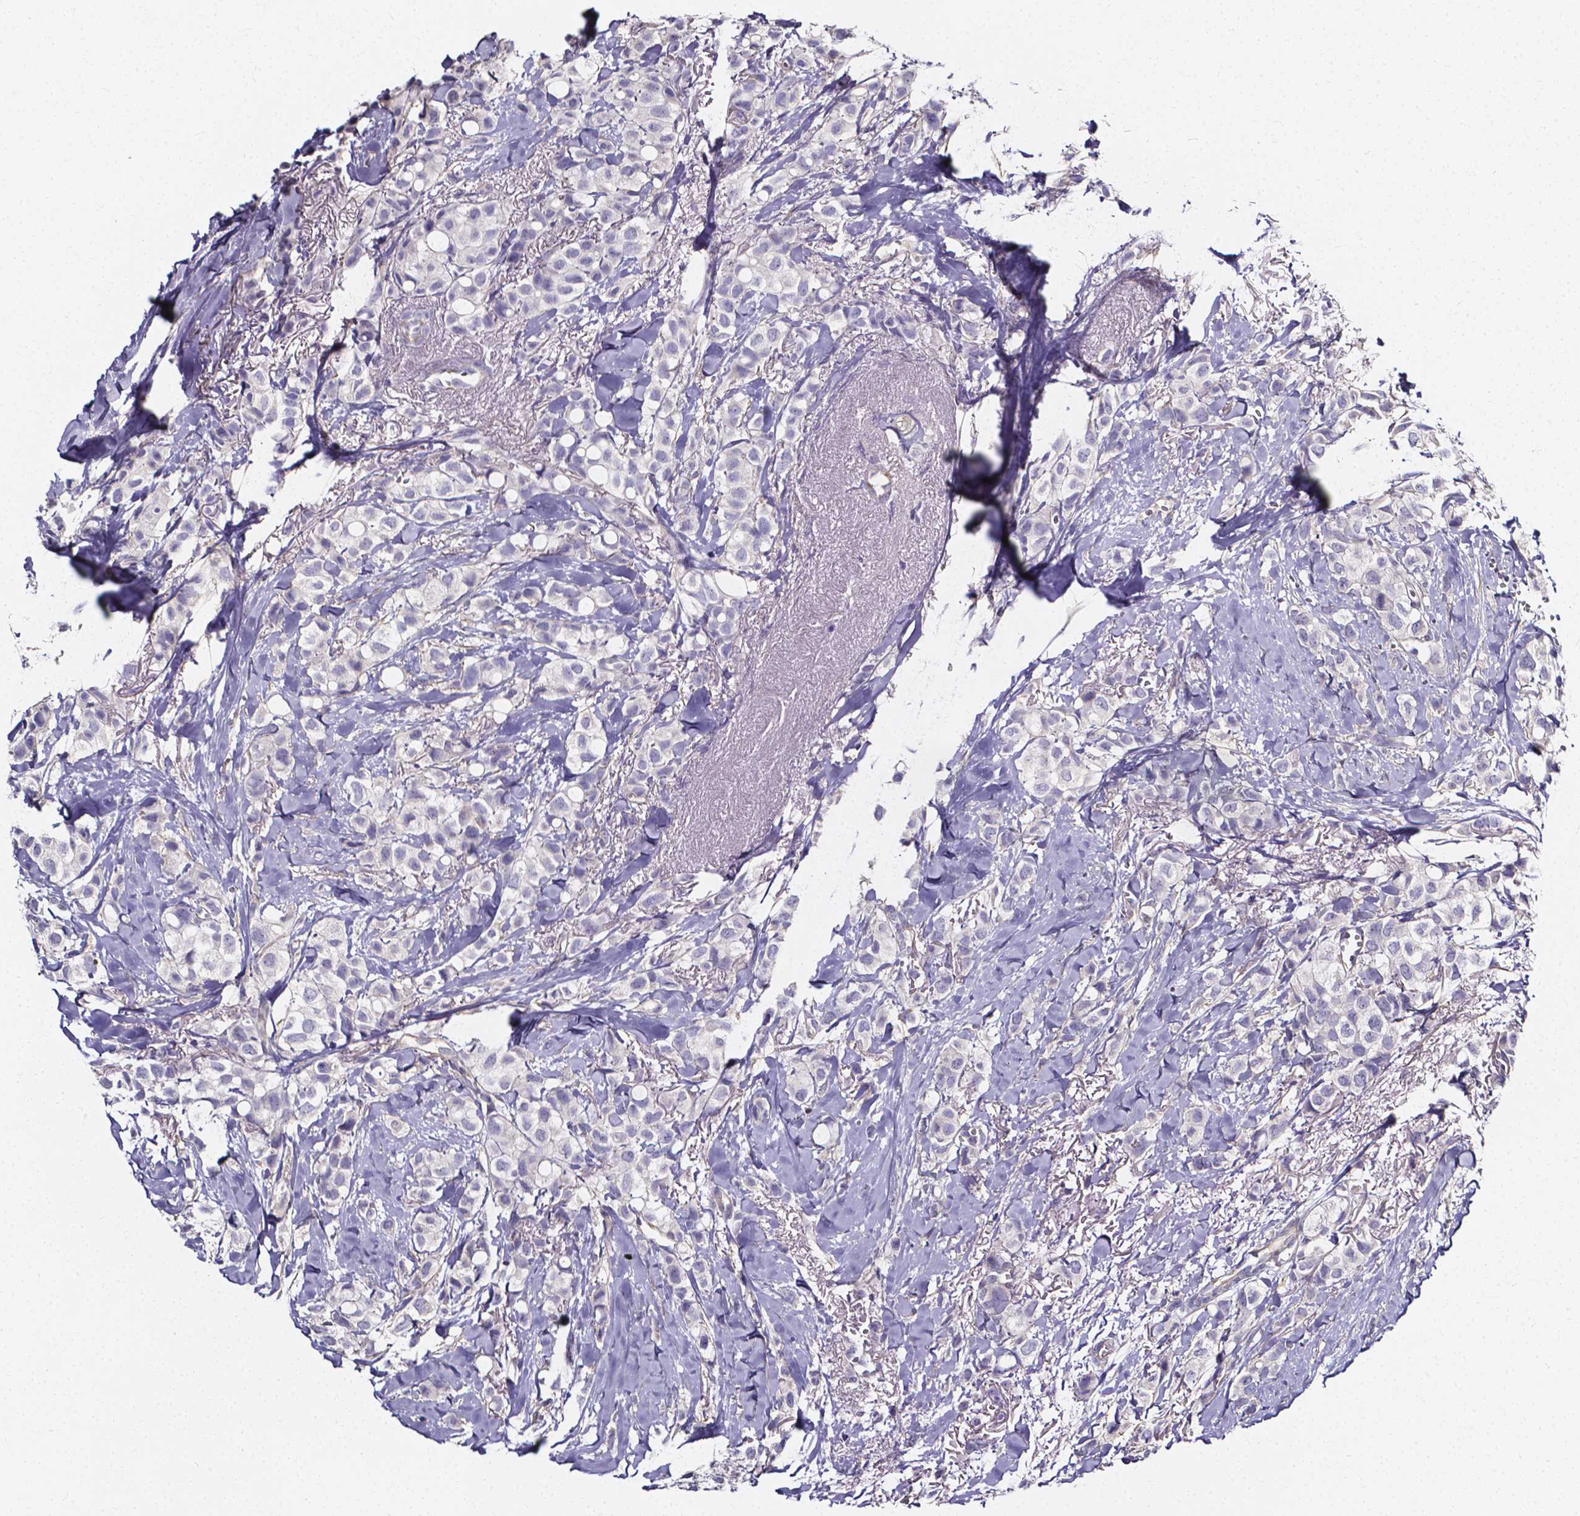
{"staining": {"intensity": "negative", "quantity": "none", "location": "none"}, "tissue": "breast cancer", "cell_type": "Tumor cells", "image_type": "cancer", "snomed": [{"axis": "morphology", "description": "Duct carcinoma"}, {"axis": "topography", "description": "Breast"}], "caption": "Breast cancer (invasive ductal carcinoma) was stained to show a protein in brown. There is no significant expression in tumor cells.", "gene": "CACNG8", "patient": {"sex": "female", "age": 85}}